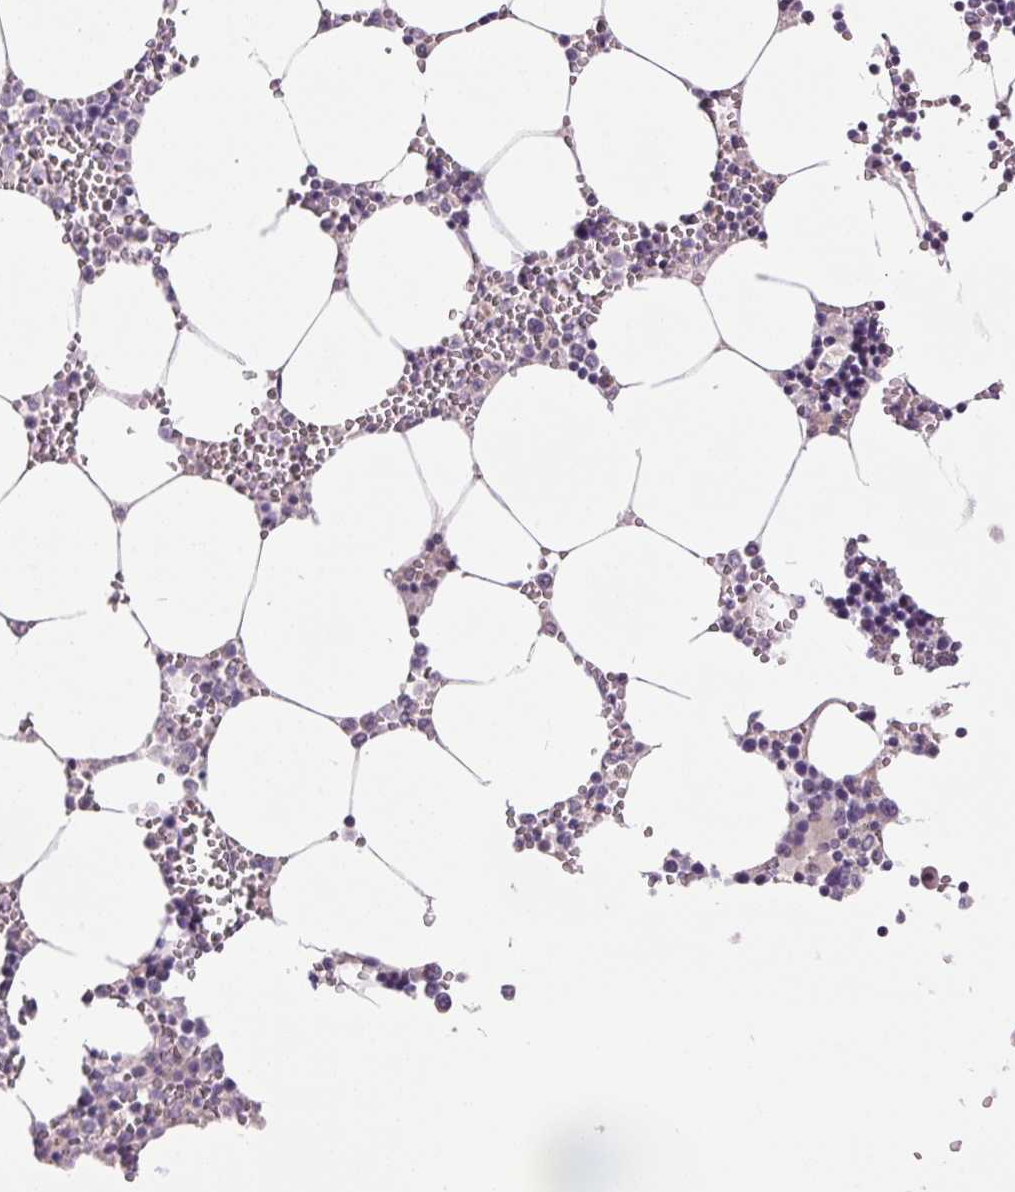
{"staining": {"intensity": "negative", "quantity": "none", "location": "none"}, "tissue": "bone marrow", "cell_type": "Hematopoietic cells", "image_type": "normal", "snomed": [{"axis": "morphology", "description": "Normal tissue, NOS"}, {"axis": "topography", "description": "Bone marrow"}], "caption": "There is no significant positivity in hematopoietic cells of bone marrow. The staining is performed using DAB brown chromogen with nuclei counter-stained in using hematoxylin.", "gene": "C2orf16", "patient": {"sex": "male", "age": 54}}